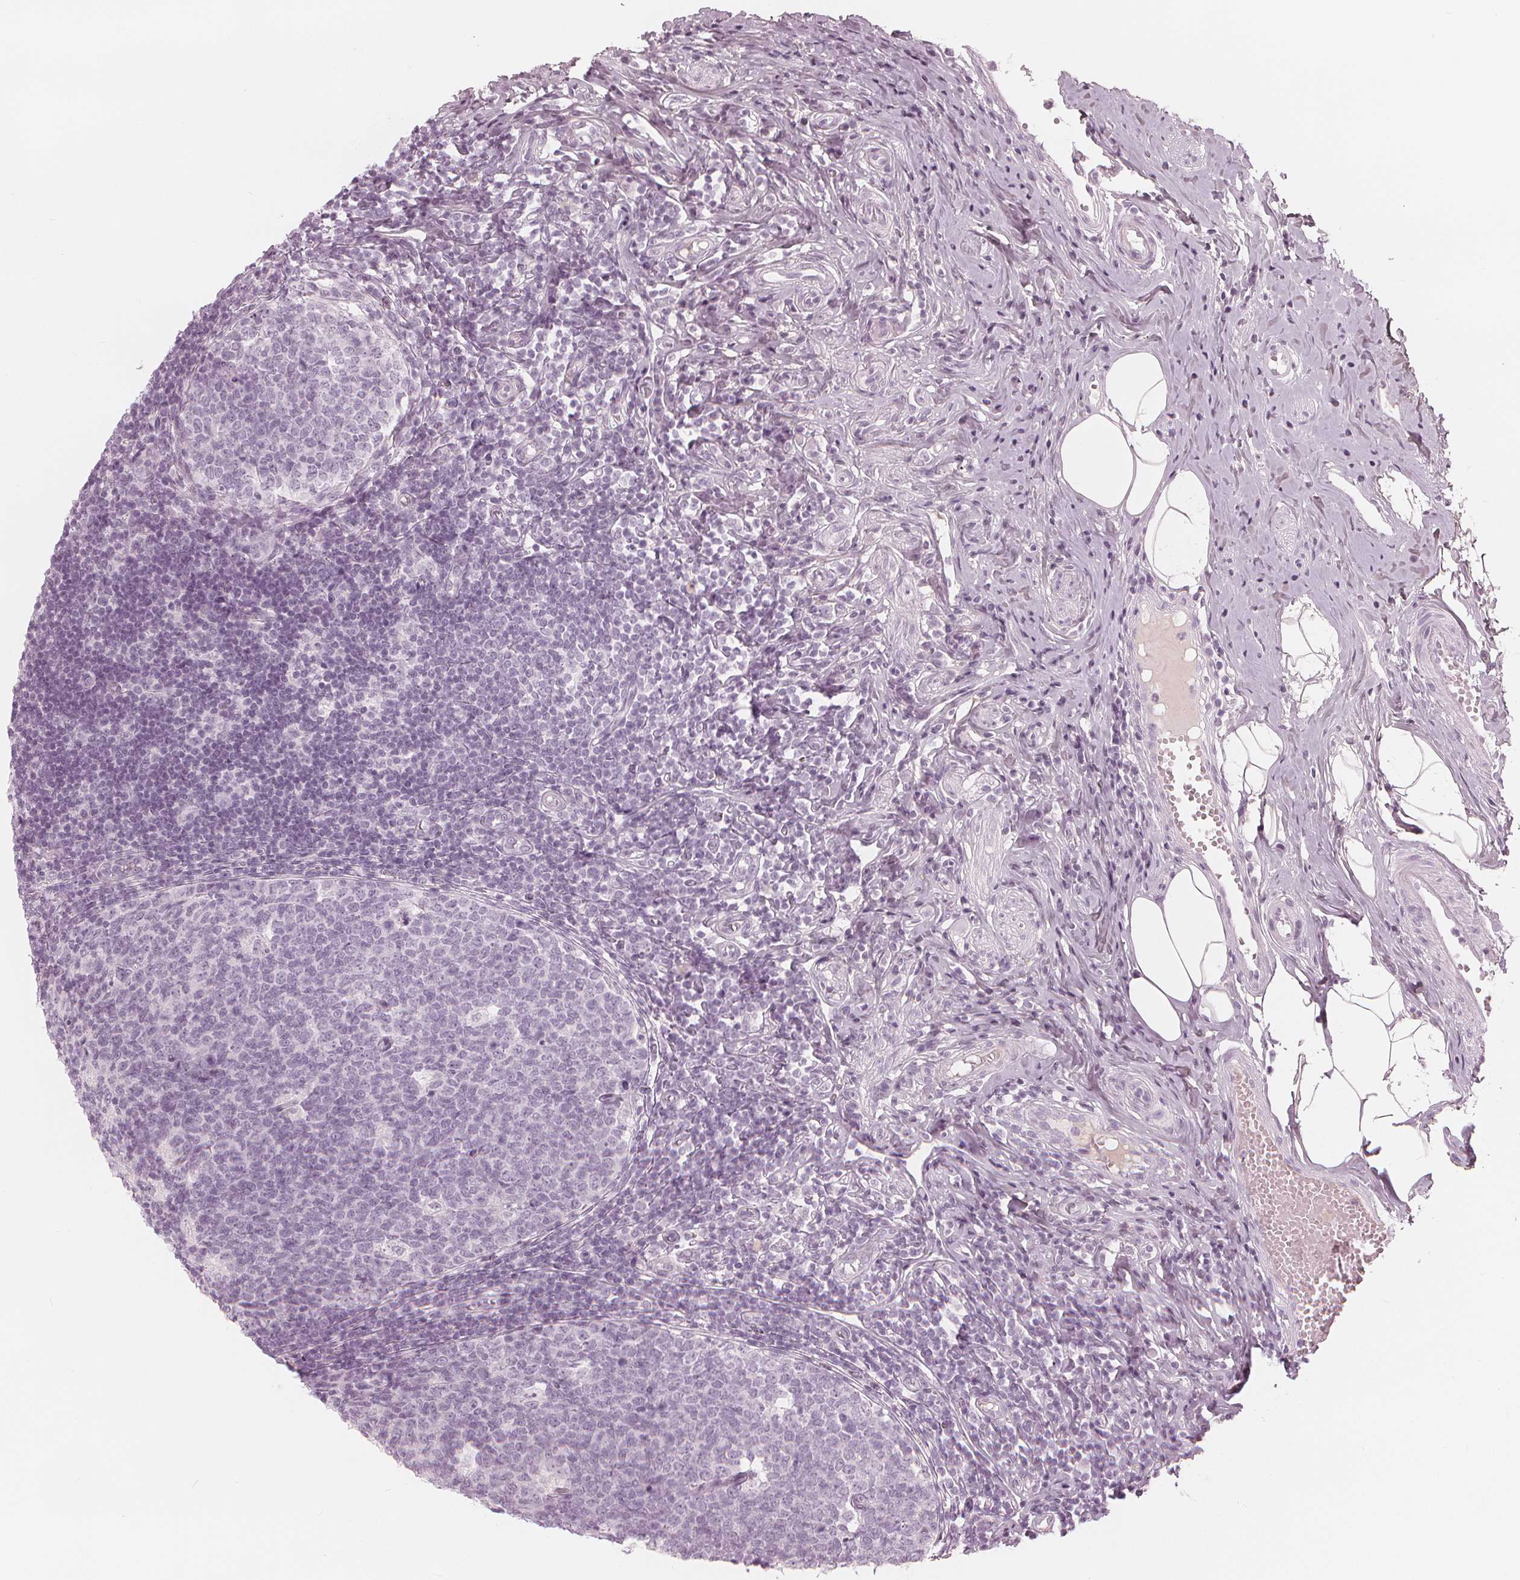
{"staining": {"intensity": "negative", "quantity": "none", "location": "none"}, "tissue": "appendix", "cell_type": "Glandular cells", "image_type": "normal", "snomed": [{"axis": "morphology", "description": "Normal tissue, NOS"}, {"axis": "topography", "description": "Appendix"}], "caption": "This micrograph is of unremarkable appendix stained with immunohistochemistry to label a protein in brown with the nuclei are counter-stained blue. There is no positivity in glandular cells. The staining was performed using DAB to visualize the protein expression in brown, while the nuclei were stained in blue with hematoxylin (Magnification: 20x).", "gene": "PAEP", "patient": {"sex": "male", "age": 18}}